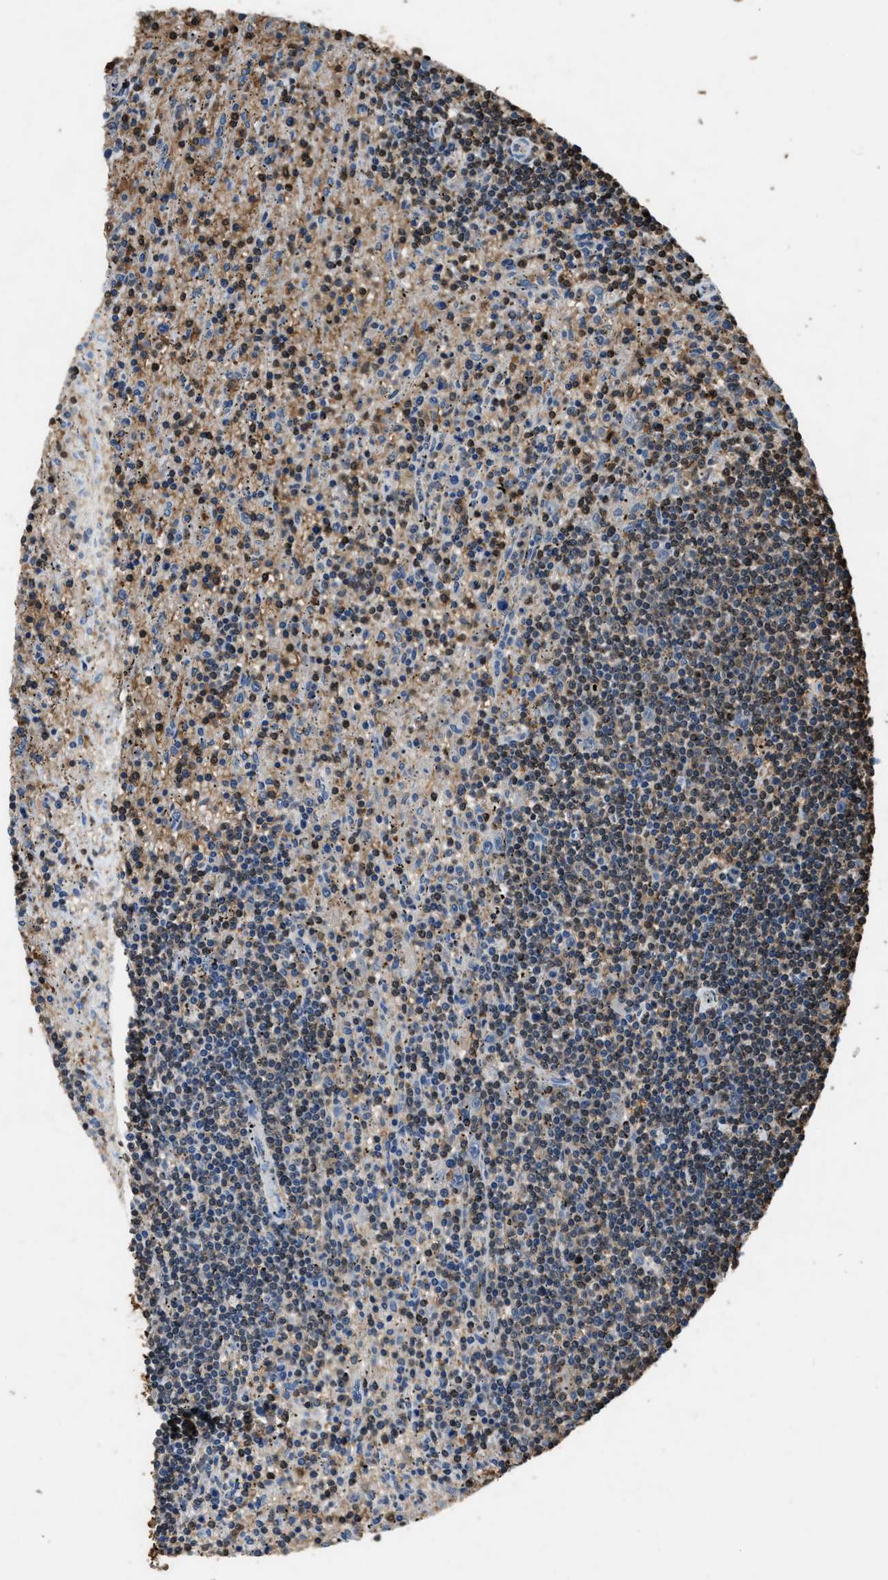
{"staining": {"intensity": "negative", "quantity": "none", "location": "none"}, "tissue": "lymphoma", "cell_type": "Tumor cells", "image_type": "cancer", "snomed": [{"axis": "morphology", "description": "Malignant lymphoma, non-Hodgkin's type, Low grade"}, {"axis": "topography", "description": "Spleen"}], "caption": "Immunohistochemistry of human lymphoma exhibits no staining in tumor cells.", "gene": "ARHGDIB", "patient": {"sex": "male", "age": 76}}